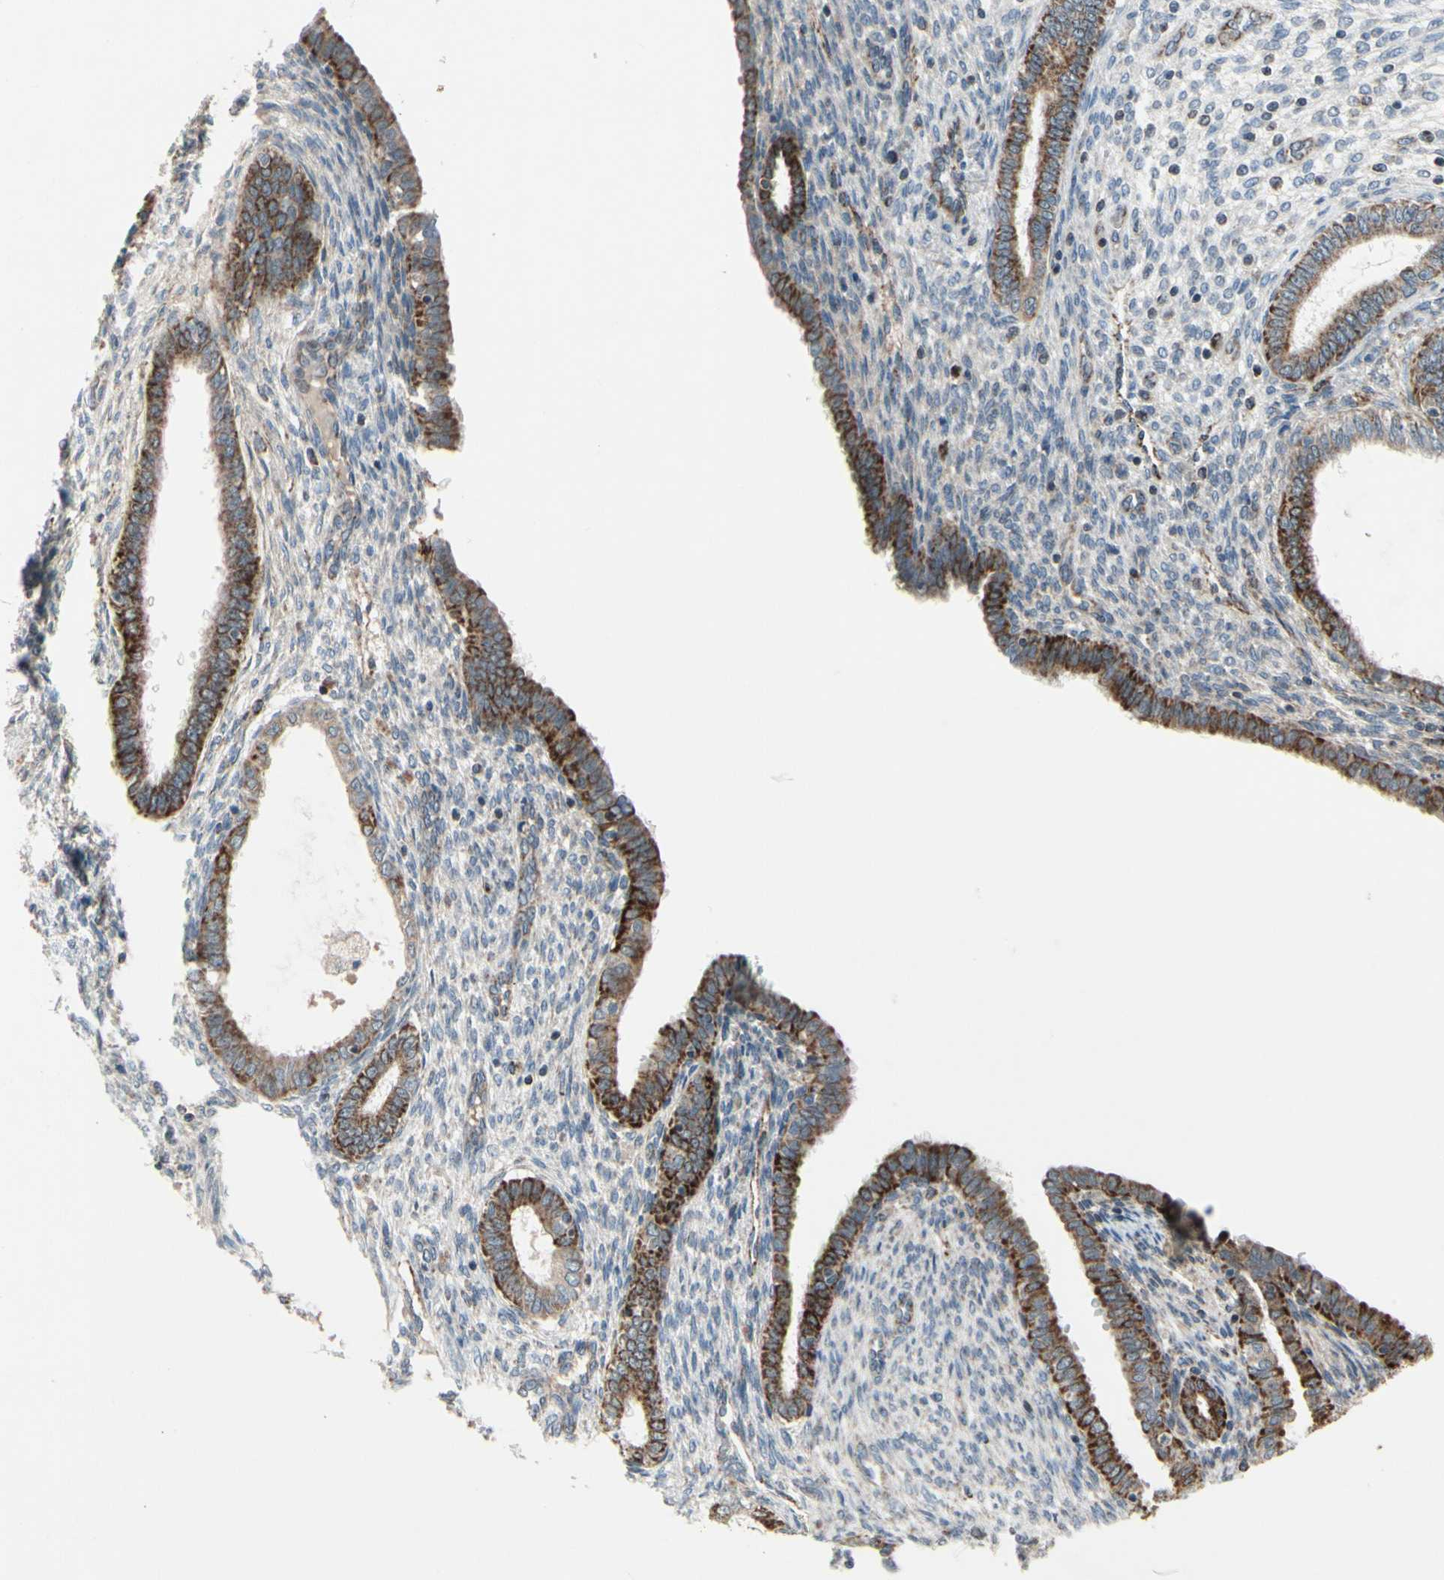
{"staining": {"intensity": "weak", "quantity": ">75%", "location": "cytoplasmic/membranous"}, "tissue": "endometrium", "cell_type": "Cells in endometrial stroma", "image_type": "normal", "snomed": [{"axis": "morphology", "description": "Normal tissue, NOS"}, {"axis": "topography", "description": "Endometrium"}], "caption": "A photomicrograph showing weak cytoplasmic/membranous staining in approximately >75% of cells in endometrial stroma in normal endometrium, as visualized by brown immunohistochemical staining.", "gene": "CPT1A", "patient": {"sex": "female", "age": 72}}